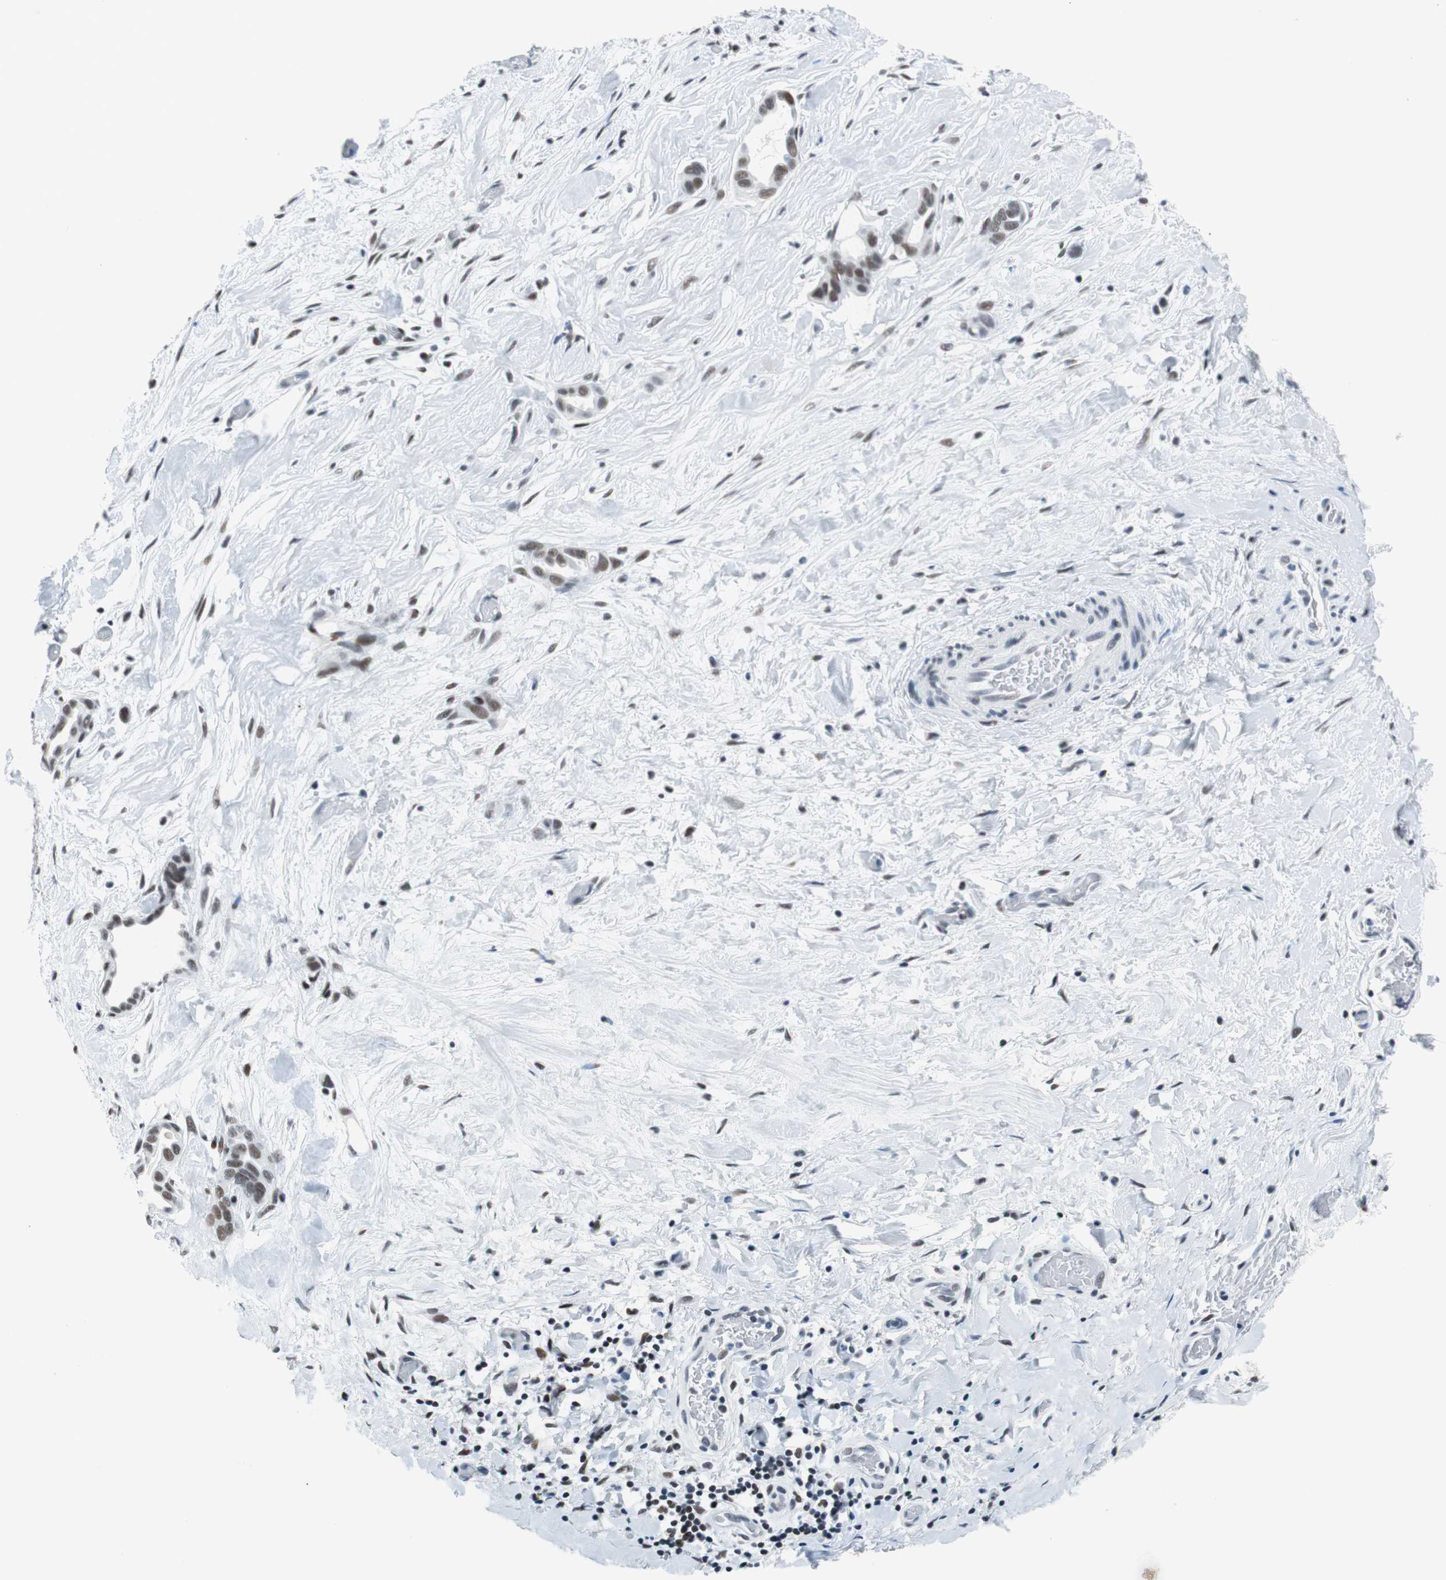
{"staining": {"intensity": "weak", "quantity": "25%-75%", "location": "nuclear"}, "tissue": "liver cancer", "cell_type": "Tumor cells", "image_type": "cancer", "snomed": [{"axis": "morphology", "description": "Cholangiocarcinoma"}, {"axis": "topography", "description": "Liver"}], "caption": "Immunohistochemistry photomicrograph of liver cancer stained for a protein (brown), which displays low levels of weak nuclear positivity in approximately 25%-75% of tumor cells.", "gene": "HDAC3", "patient": {"sex": "female", "age": 65}}